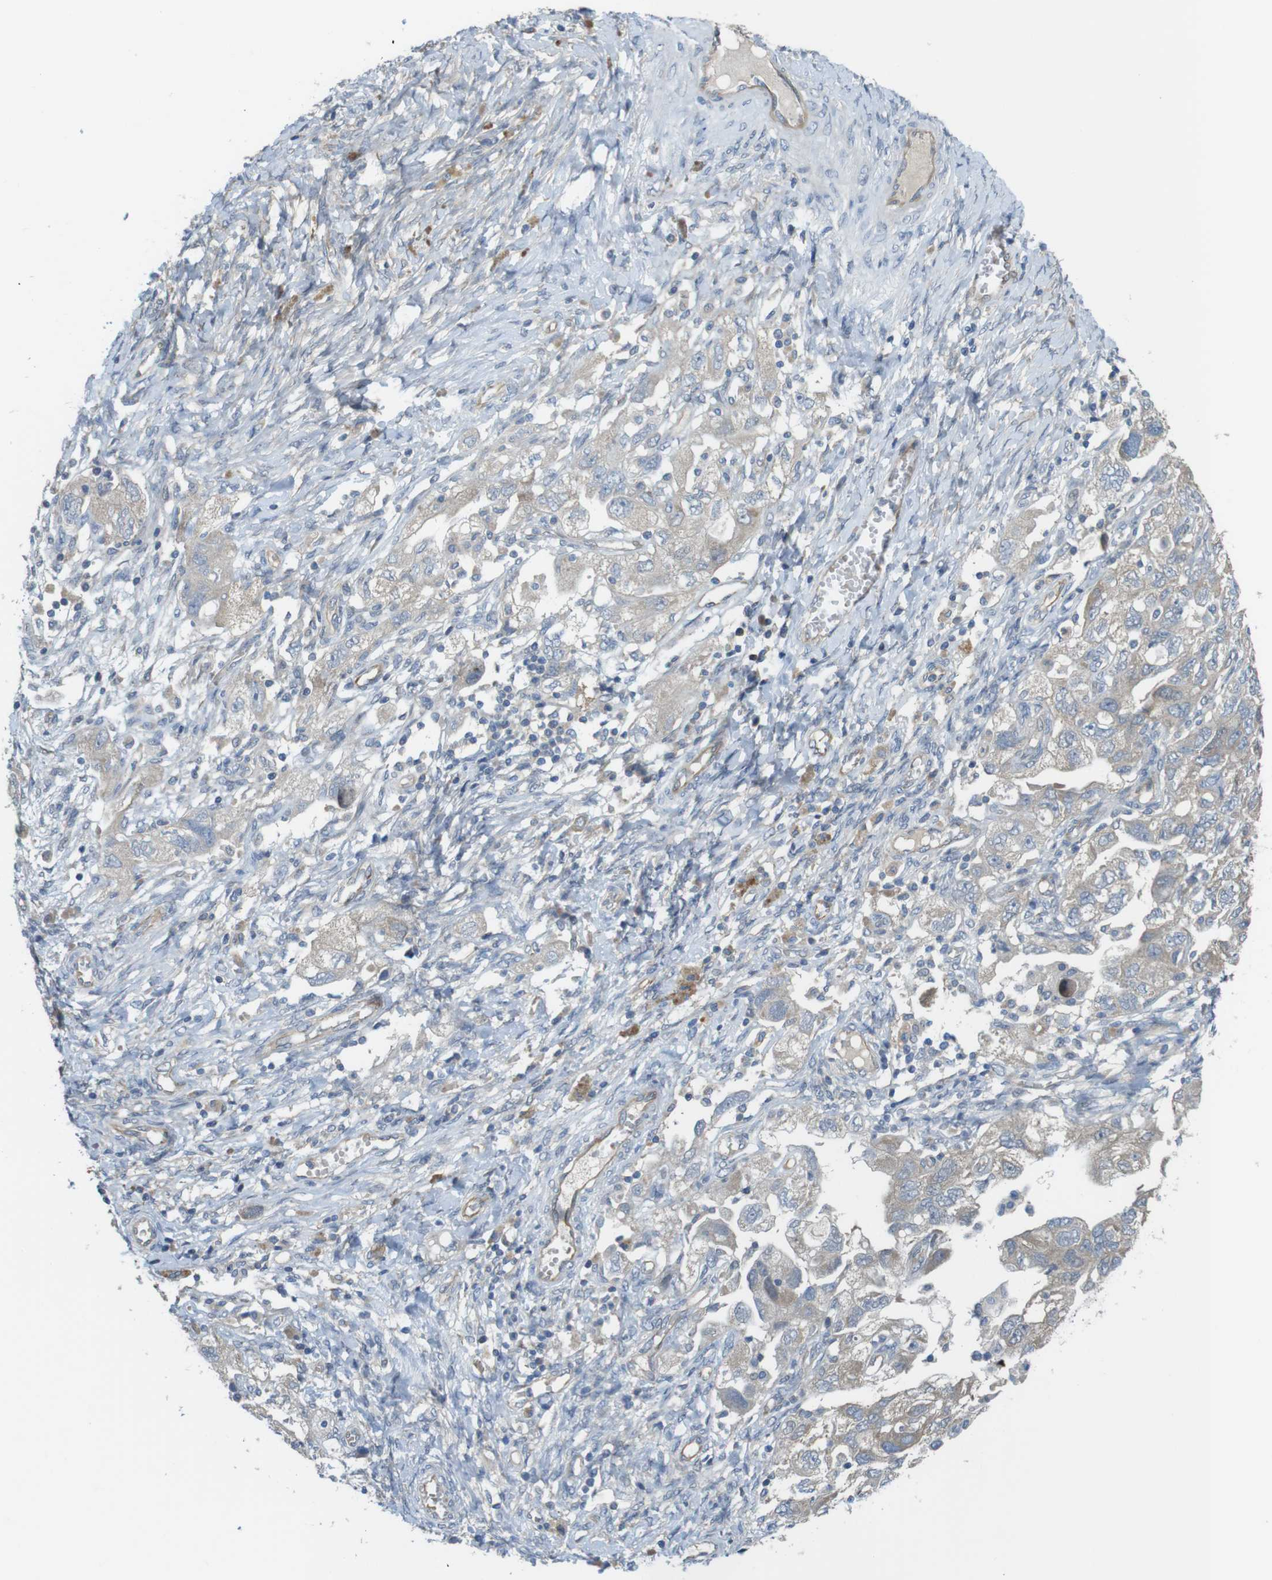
{"staining": {"intensity": "weak", "quantity": "<25%", "location": "cytoplasmic/membranous"}, "tissue": "ovarian cancer", "cell_type": "Tumor cells", "image_type": "cancer", "snomed": [{"axis": "morphology", "description": "Carcinoma, NOS"}, {"axis": "morphology", "description": "Cystadenocarcinoma, serous, NOS"}, {"axis": "topography", "description": "Ovary"}], "caption": "Tumor cells show no significant protein expression in ovarian carcinoma.", "gene": "ABHD15", "patient": {"sex": "female", "age": 69}}